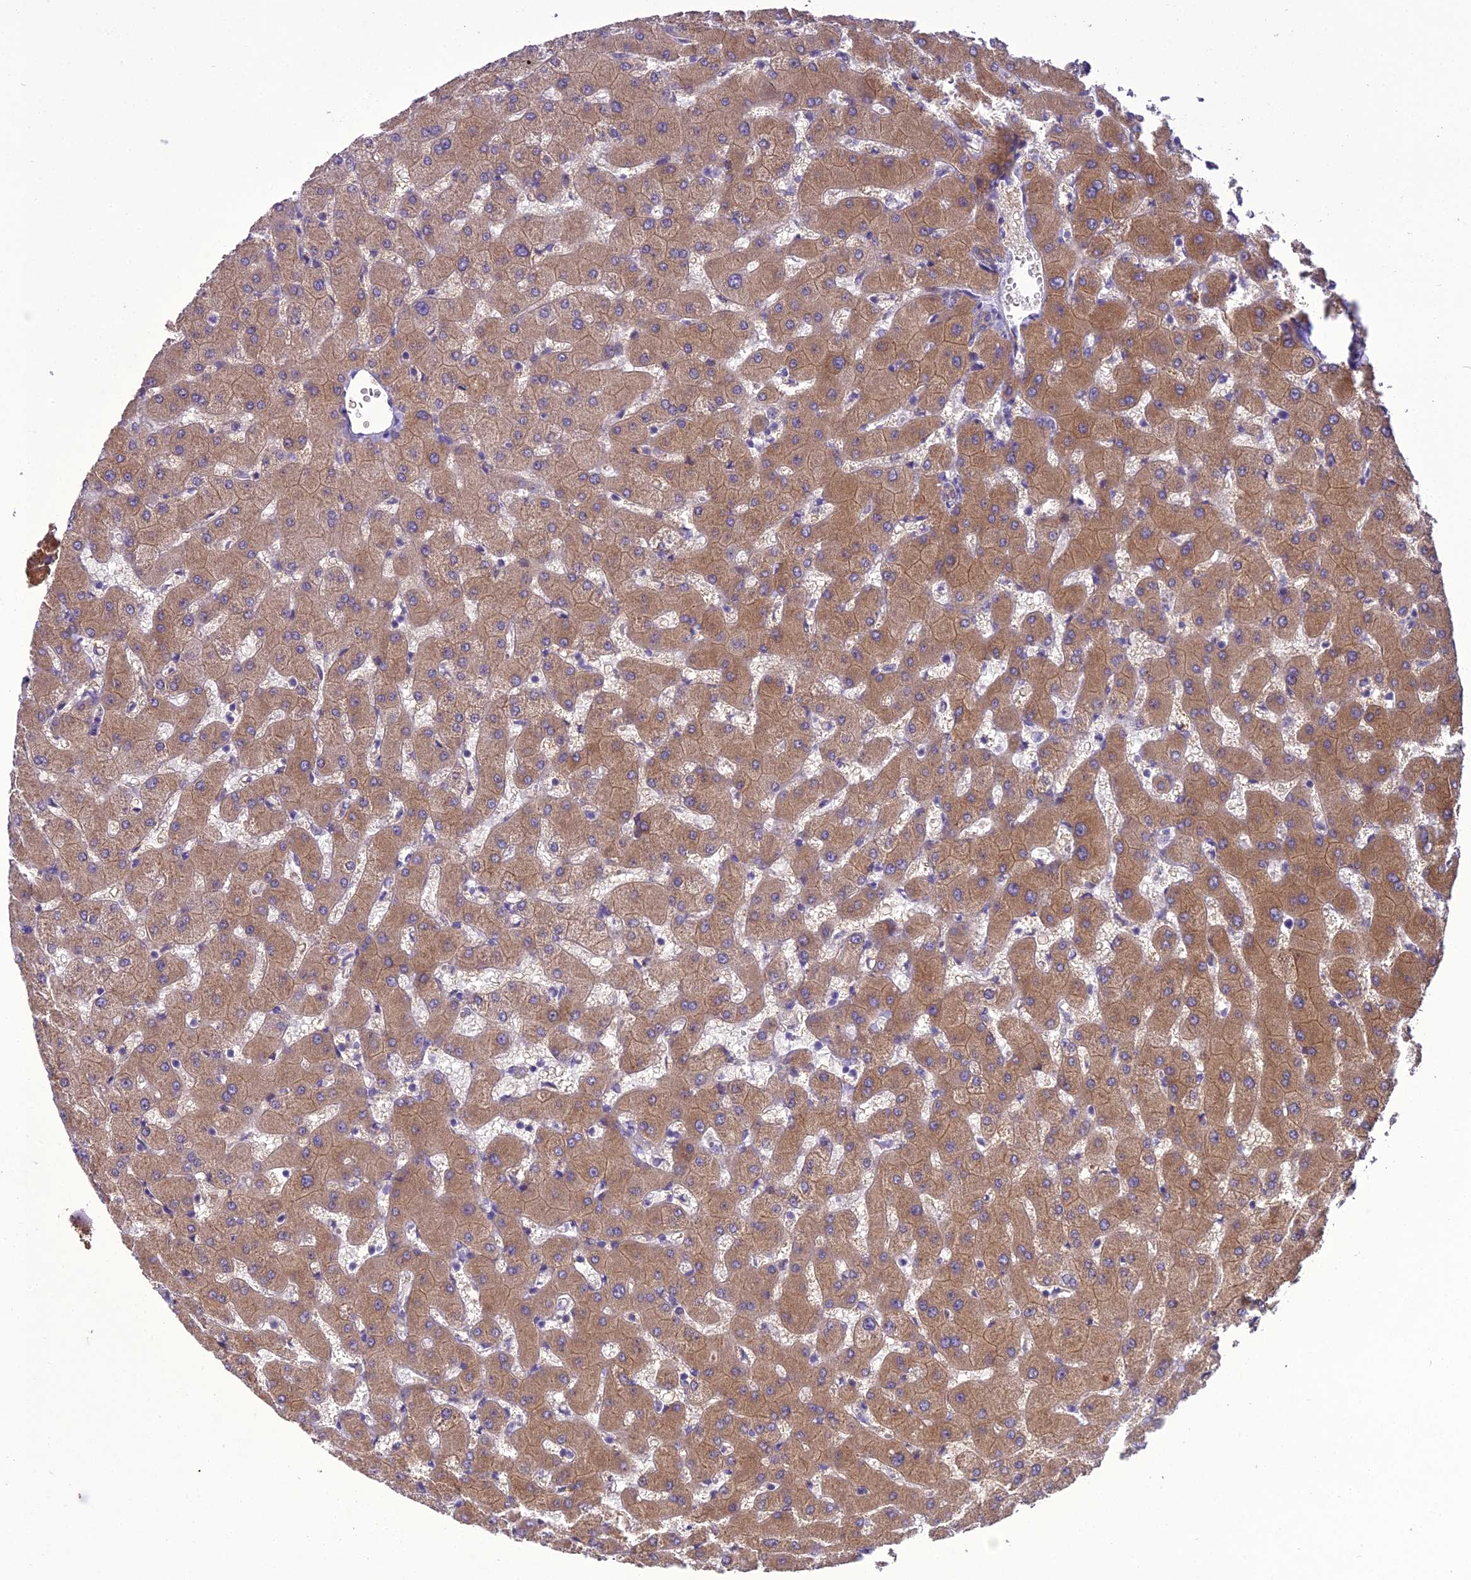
{"staining": {"intensity": "moderate", "quantity": "25%-75%", "location": "cytoplasmic/membranous"}, "tissue": "liver", "cell_type": "Cholangiocytes", "image_type": "normal", "snomed": [{"axis": "morphology", "description": "Normal tissue, NOS"}, {"axis": "topography", "description": "Liver"}], "caption": "Immunohistochemistry (IHC) micrograph of normal human liver stained for a protein (brown), which reveals medium levels of moderate cytoplasmic/membranous positivity in approximately 25%-75% of cholangiocytes.", "gene": "SCRT1", "patient": {"sex": "female", "age": 63}}